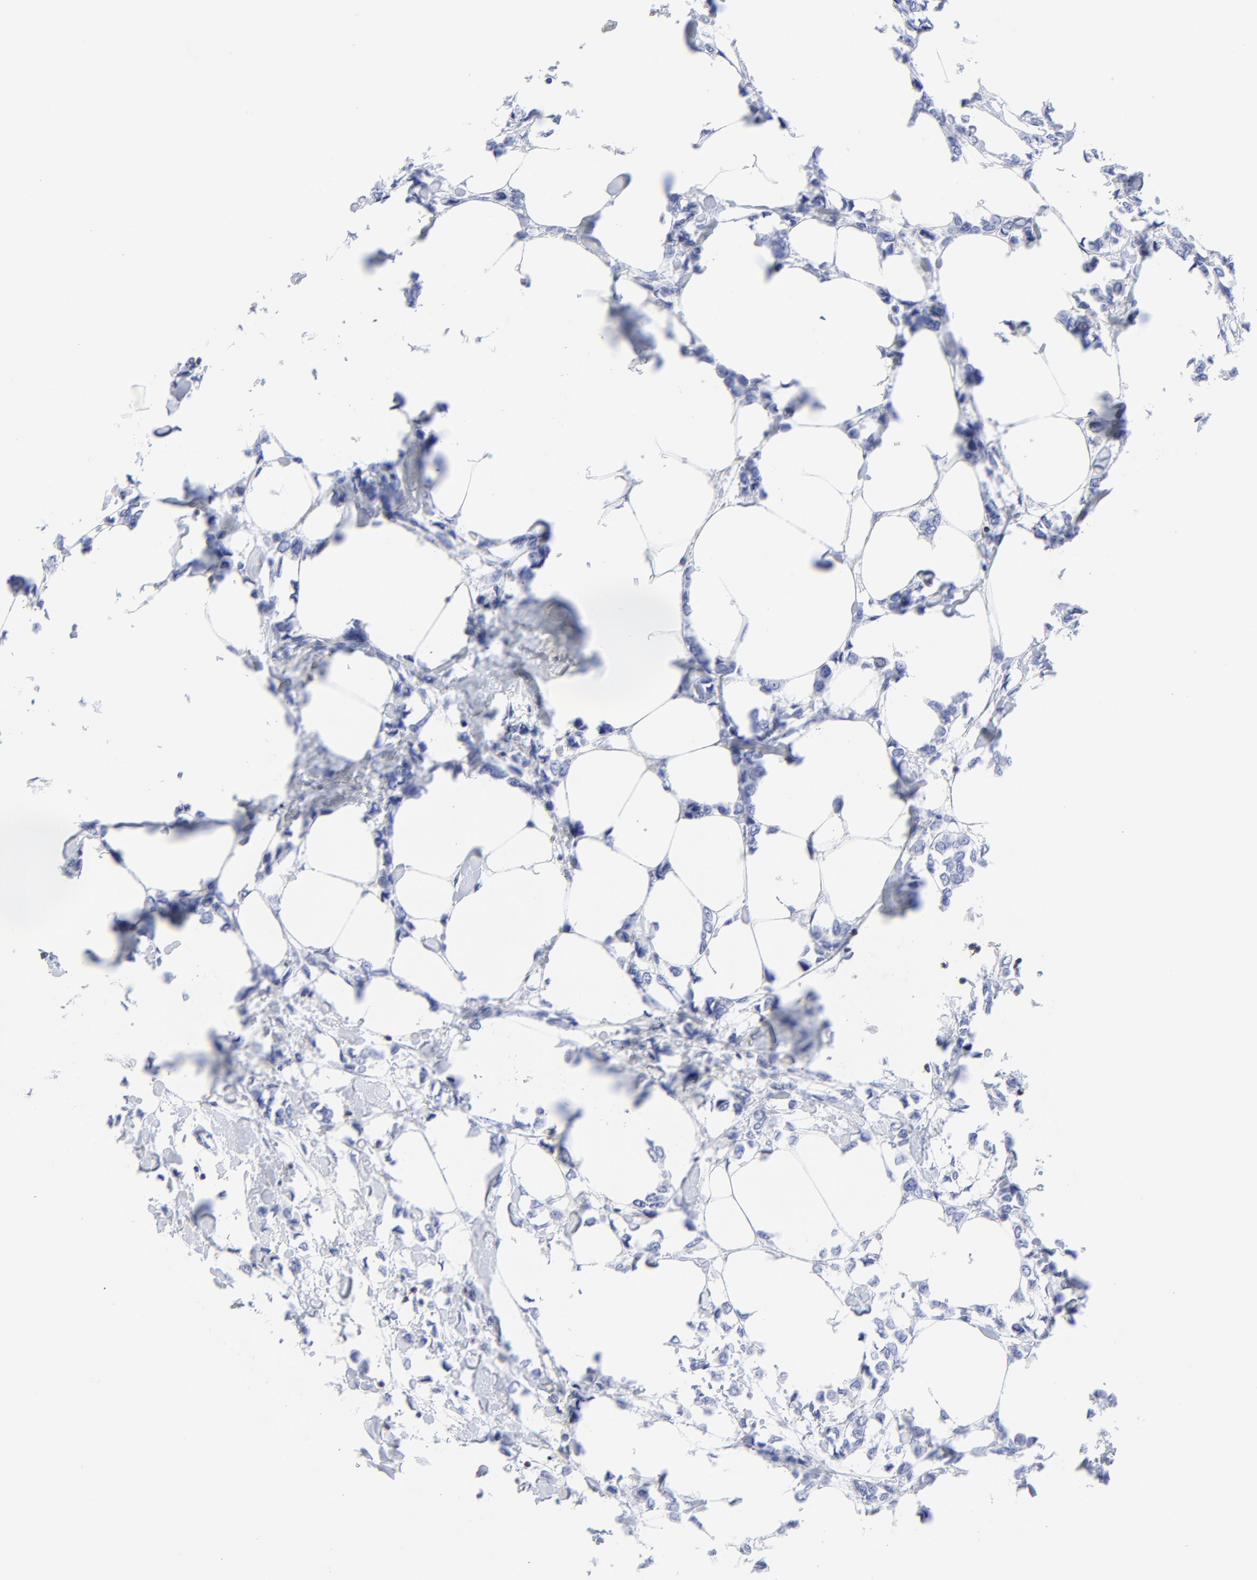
{"staining": {"intensity": "negative", "quantity": "none", "location": "none"}, "tissue": "breast cancer", "cell_type": "Tumor cells", "image_type": "cancer", "snomed": [{"axis": "morphology", "description": "Lobular carcinoma"}, {"axis": "topography", "description": "Breast"}], "caption": "DAB (3,3'-diaminobenzidine) immunohistochemical staining of human breast cancer (lobular carcinoma) reveals no significant expression in tumor cells. (Brightfield microscopy of DAB (3,3'-diaminobenzidine) immunohistochemistry (IHC) at high magnification).", "gene": "LCK", "patient": {"sex": "female", "age": 51}}